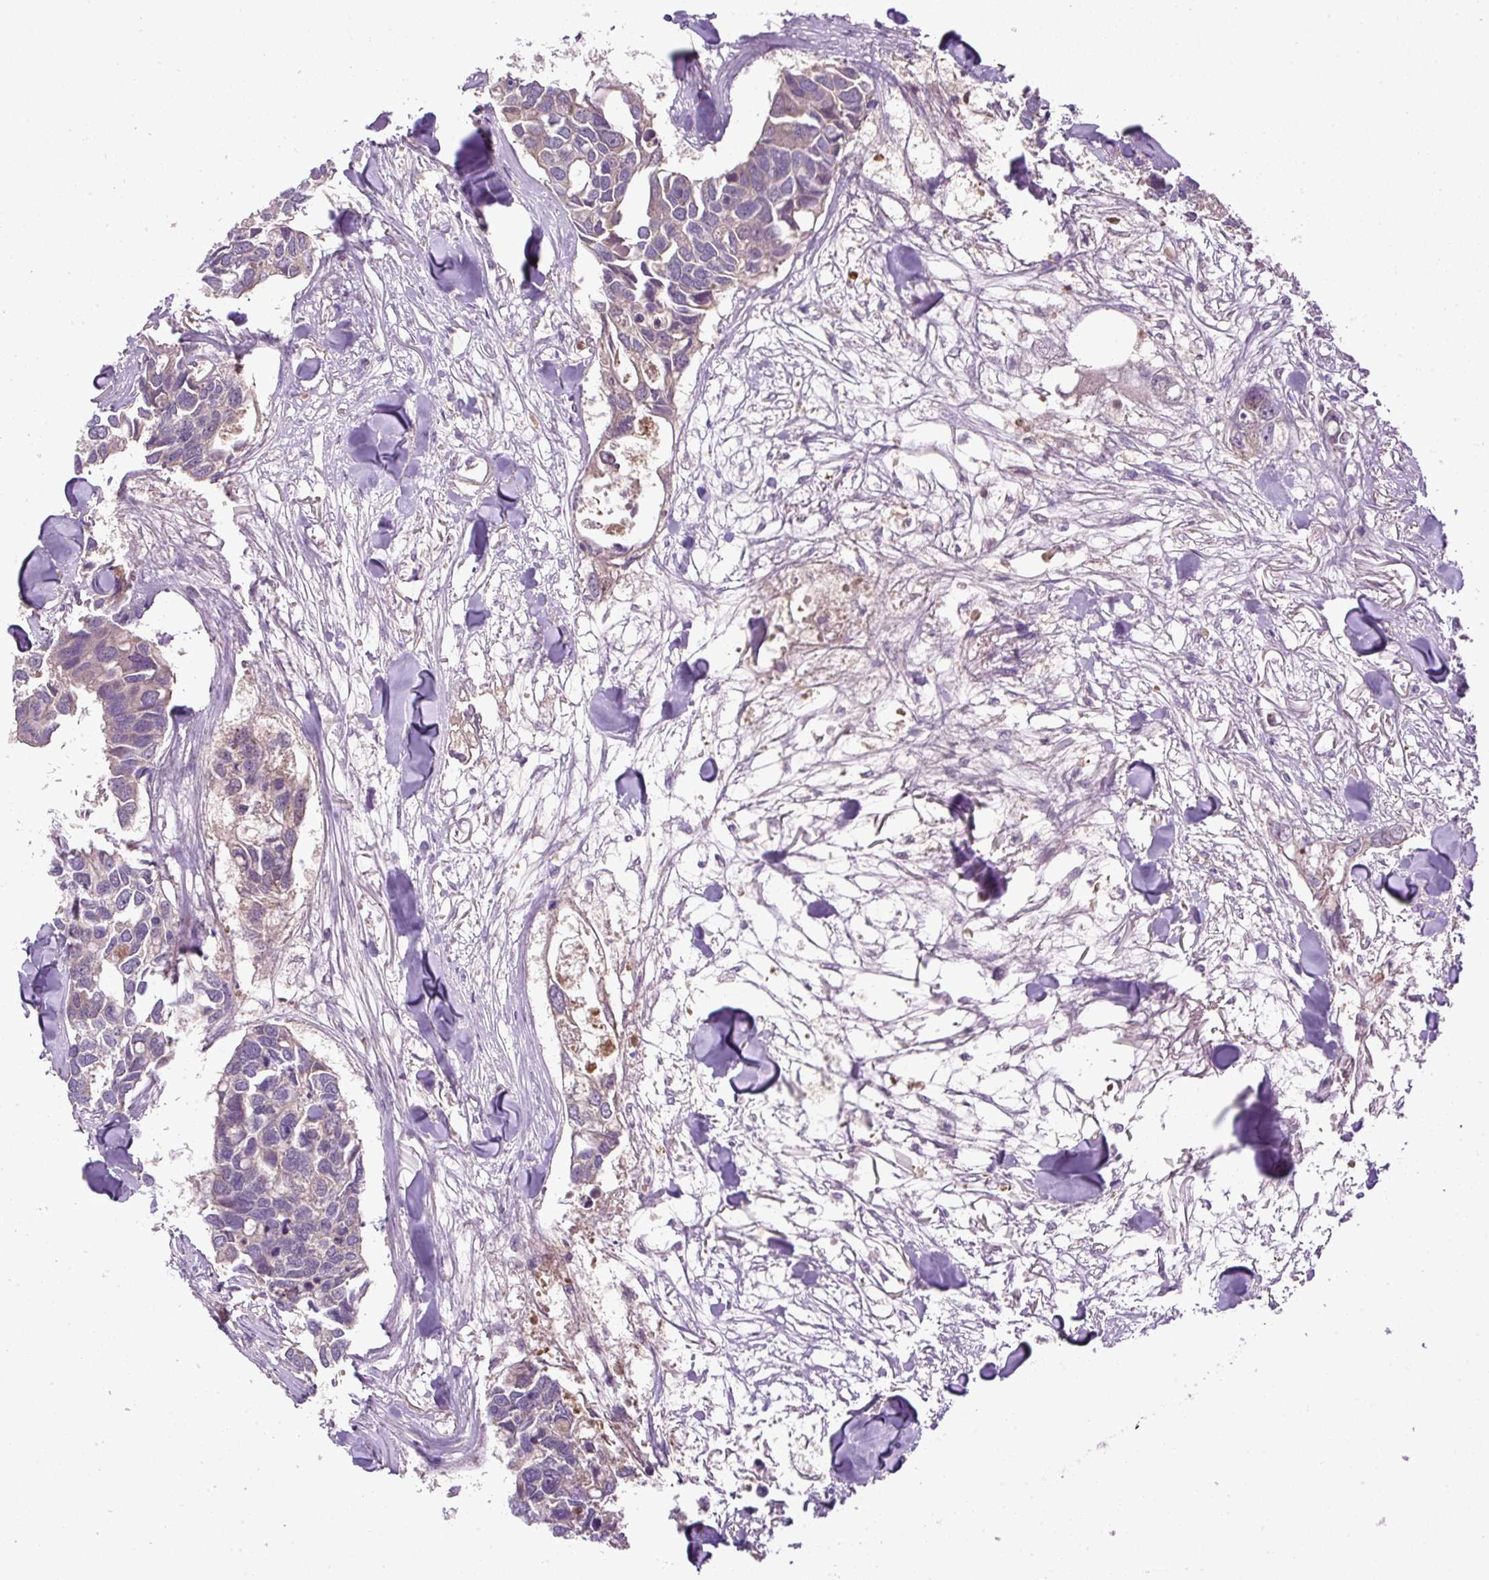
{"staining": {"intensity": "negative", "quantity": "none", "location": "none"}, "tissue": "breast cancer", "cell_type": "Tumor cells", "image_type": "cancer", "snomed": [{"axis": "morphology", "description": "Duct carcinoma"}, {"axis": "topography", "description": "Breast"}], "caption": "DAB immunohistochemical staining of breast cancer (intraductal carcinoma) reveals no significant positivity in tumor cells.", "gene": "CXCL13", "patient": {"sex": "female", "age": 83}}